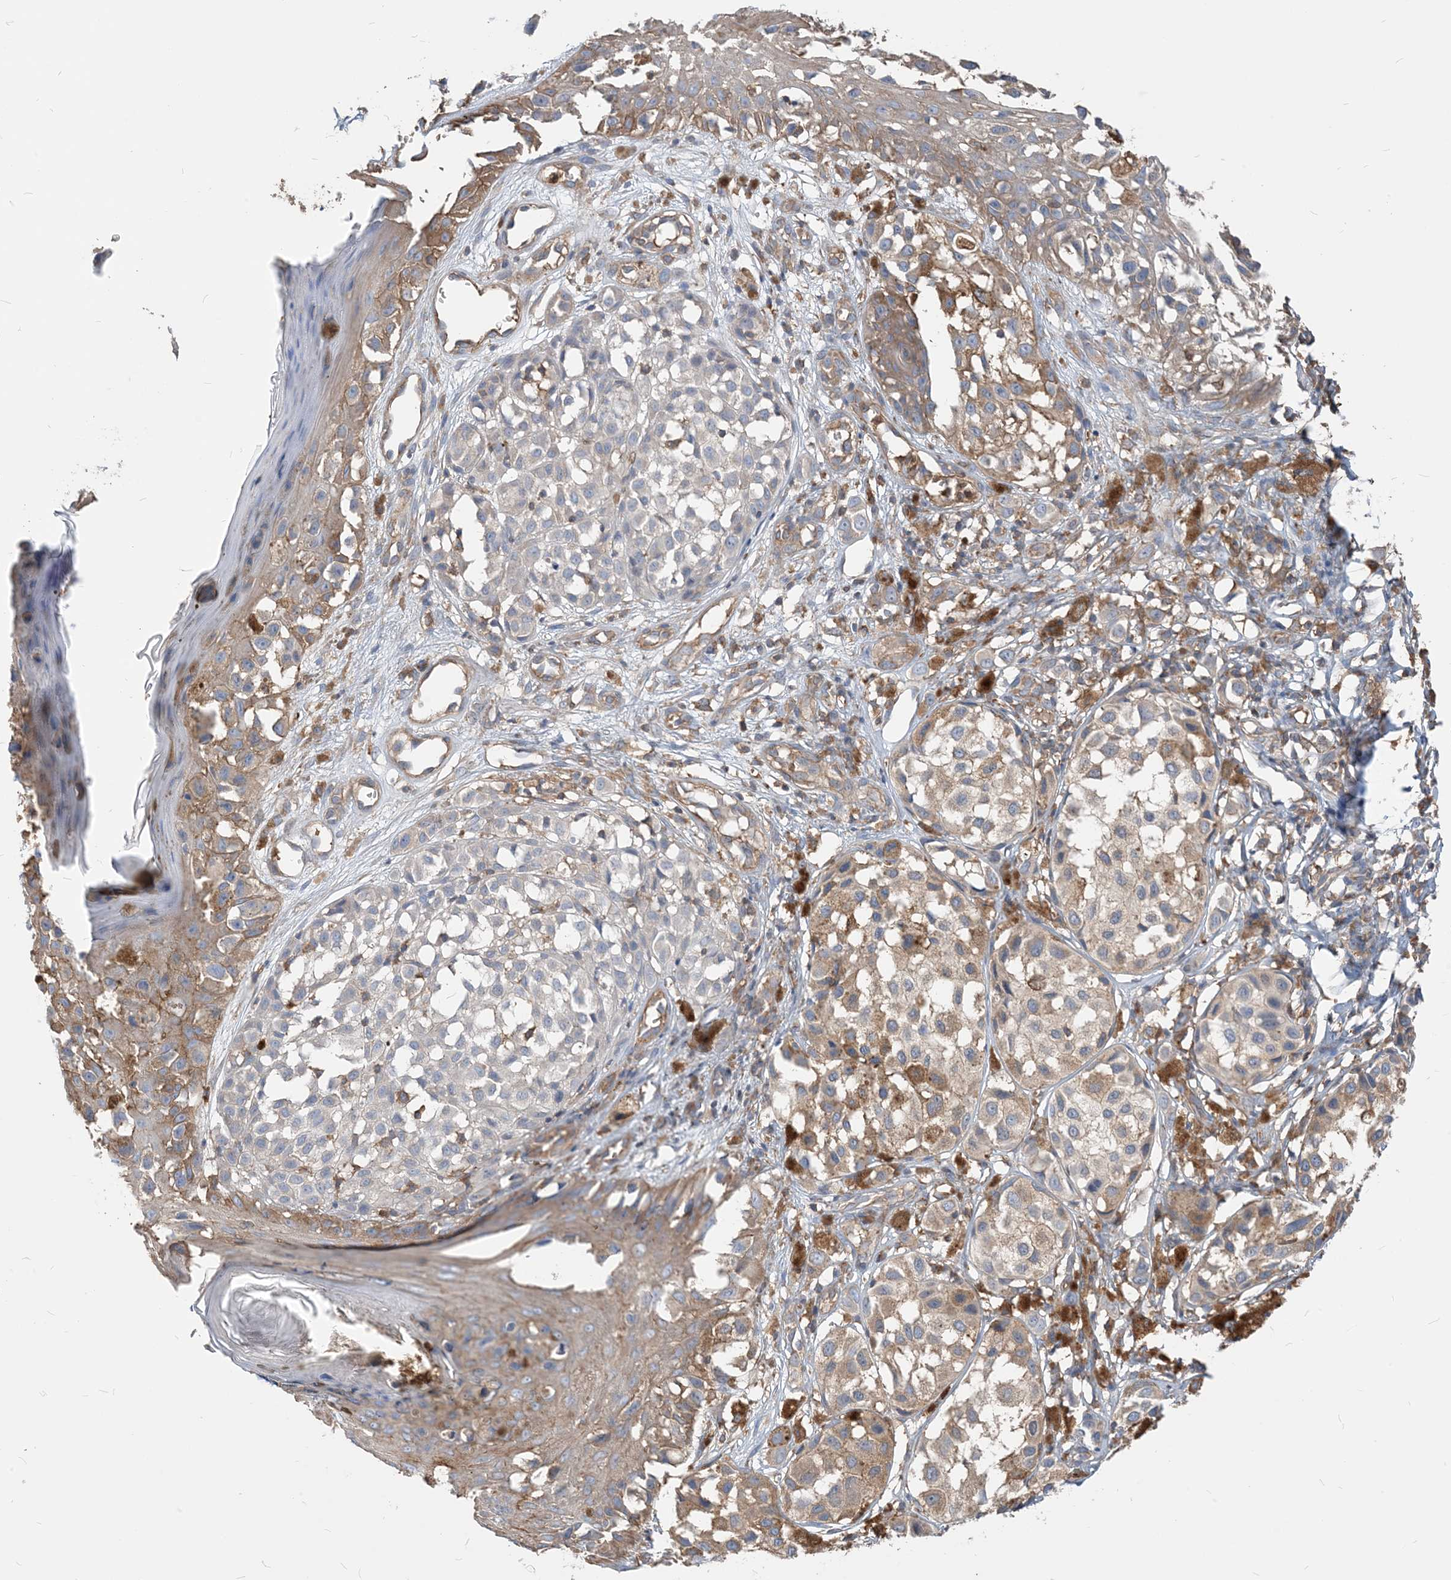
{"staining": {"intensity": "moderate", "quantity": "<25%", "location": "cytoplasmic/membranous"}, "tissue": "melanoma", "cell_type": "Tumor cells", "image_type": "cancer", "snomed": [{"axis": "morphology", "description": "Malignant melanoma, NOS"}, {"axis": "topography", "description": "Skin of leg"}], "caption": "Brown immunohistochemical staining in human melanoma exhibits moderate cytoplasmic/membranous positivity in about <25% of tumor cells. (DAB (3,3'-diaminobenzidine) = brown stain, brightfield microscopy at high magnification).", "gene": "PARVG", "patient": {"sex": "female", "age": 72}}